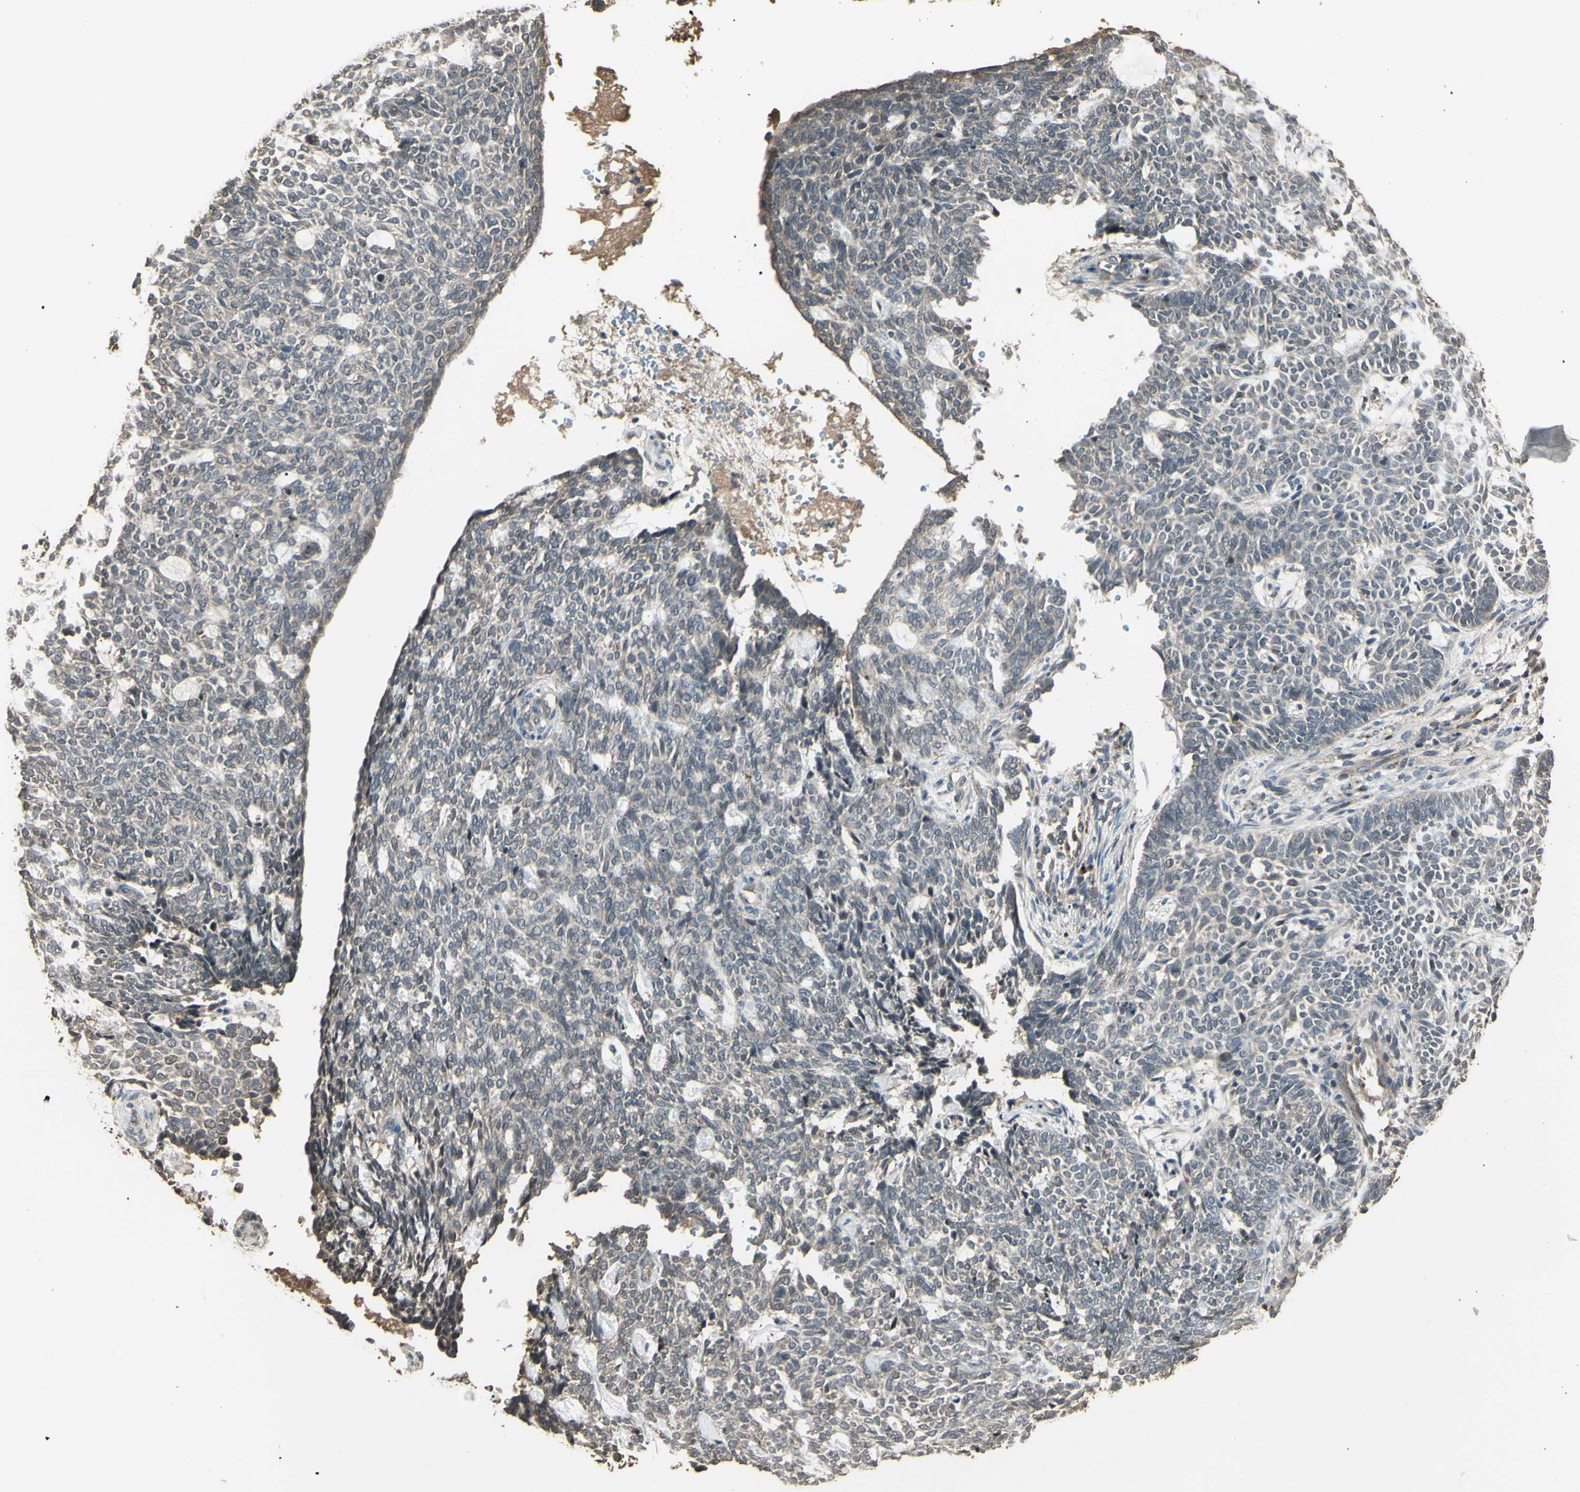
{"staining": {"intensity": "negative", "quantity": "none", "location": "none"}, "tissue": "skin cancer", "cell_type": "Tumor cells", "image_type": "cancer", "snomed": [{"axis": "morphology", "description": "Basal cell carcinoma"}, {"axis": "topography", "description": "Skin"}], "caption": "IHC micrograph of basal cell carcinoma (skin) stained for a protein (brown), which shows no positivity in tumor cells.", "gene": "GNAS", "patient": {"sex": "male", "age": 87}}